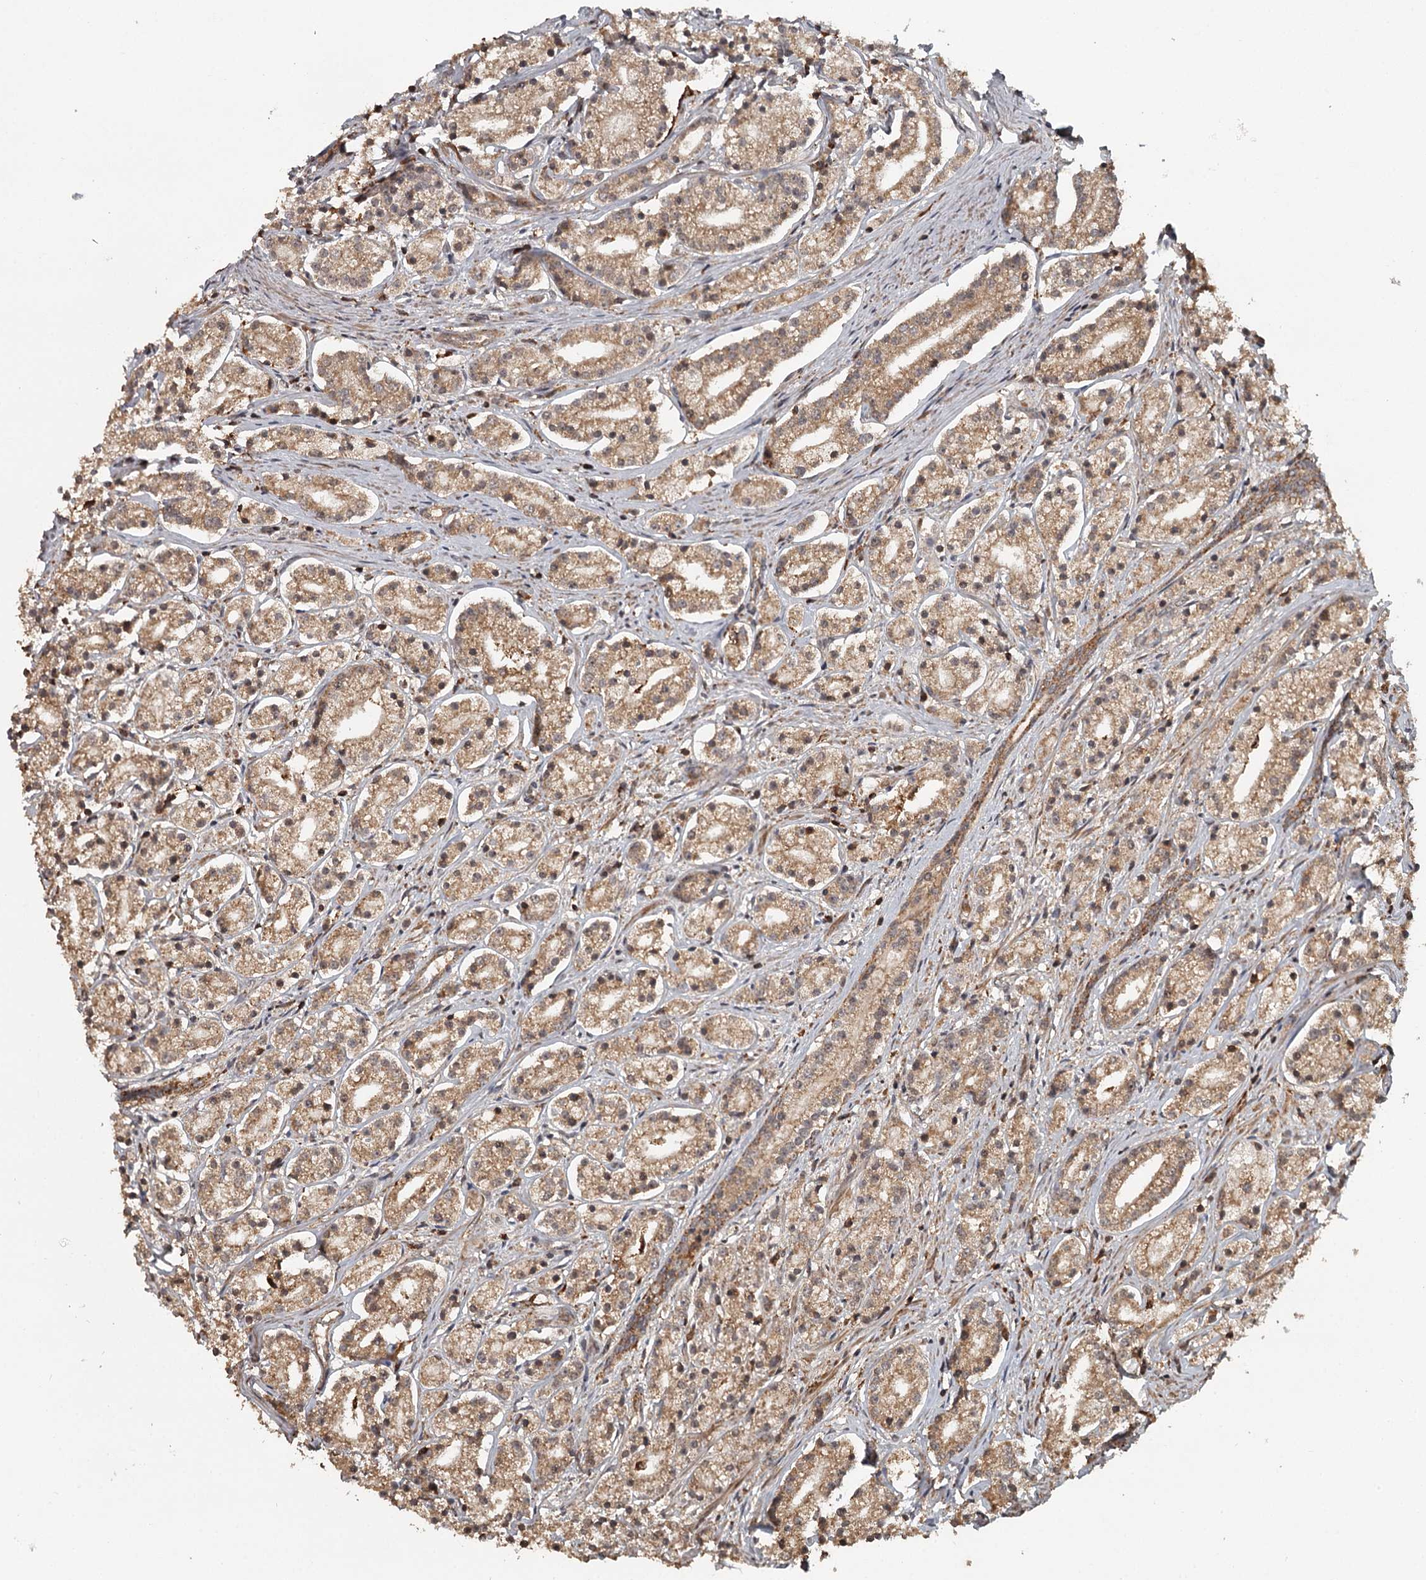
{"staining": {"intensity": "moderate", "quantity": ">75%", "location": "cytoplasmic/membranous"}, "tissue": "prostate cancer", "cell_type": "Tumor cells", "image_type": "cancer", "snomed": [{"axis": "morphology", "description": "Adenocarcinoma, High grade"}, {"axis": "topography", "description": "Prostate"}], "caption": "Prostate high-grade adenocarcinoma stained for a protein displays moderate cytoplasmic/membranous positivity in tumor cells.", "gene": "FAXC", "patient": {"sex": "male", "age": 69}}